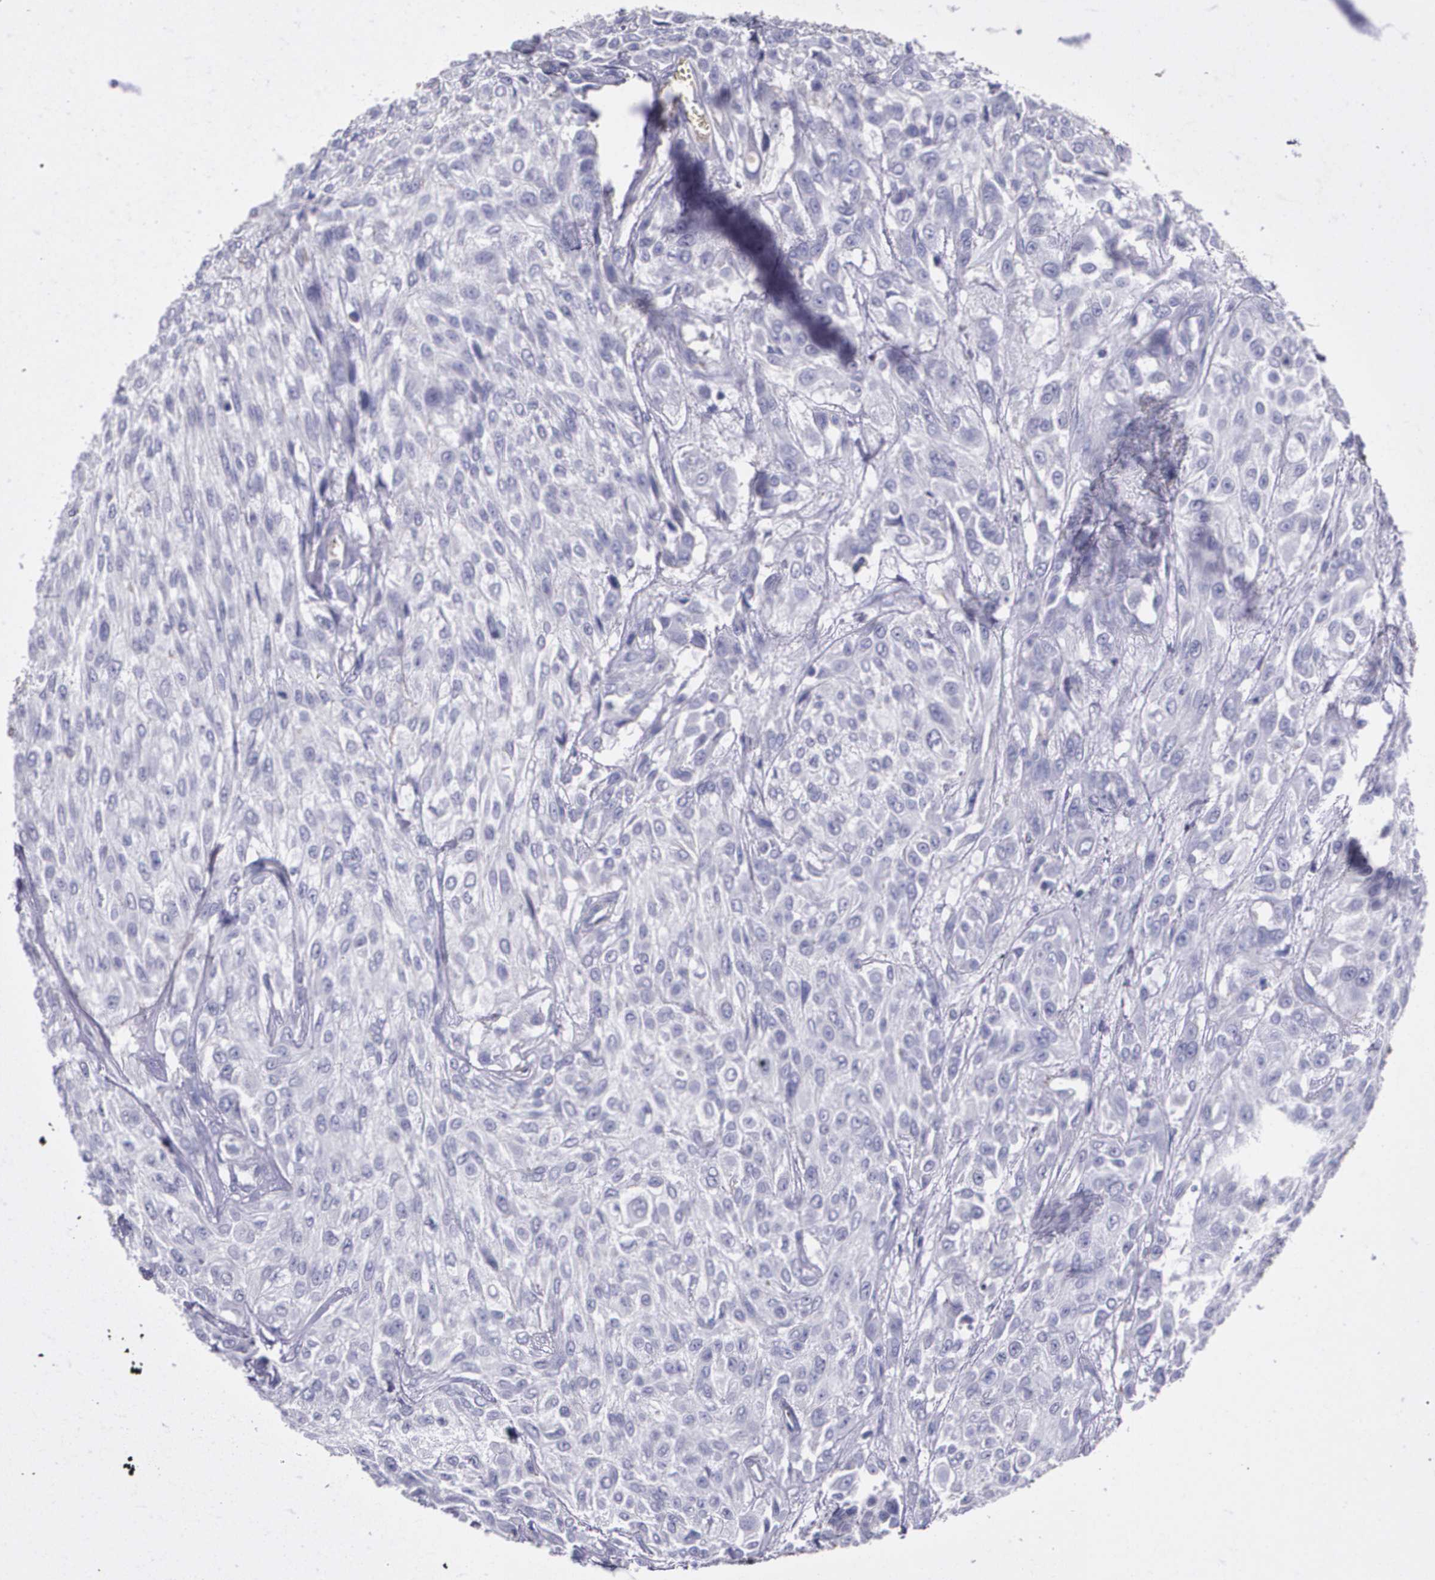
{"staining": {"intensity": "negative", "quantity": "none", "location": "none"}, "tissue": "urothelial cancer", "cell_type": "Tumor cells", "image_type": "cancer", "snomed": [{"axis": "morphology", "description": "Urothelial carcinoma, High grade"}, {"axis": "topography", "description": "Urinary bladder"}], "caption": "DAB (3,3'-diaminobenzidine) immunohistochemical staining of high-grade urothelial carcinoma shows no significant staining in tumor cells.", "gene": "MGMT", "patient": {"sex": "male", "age": 57}}